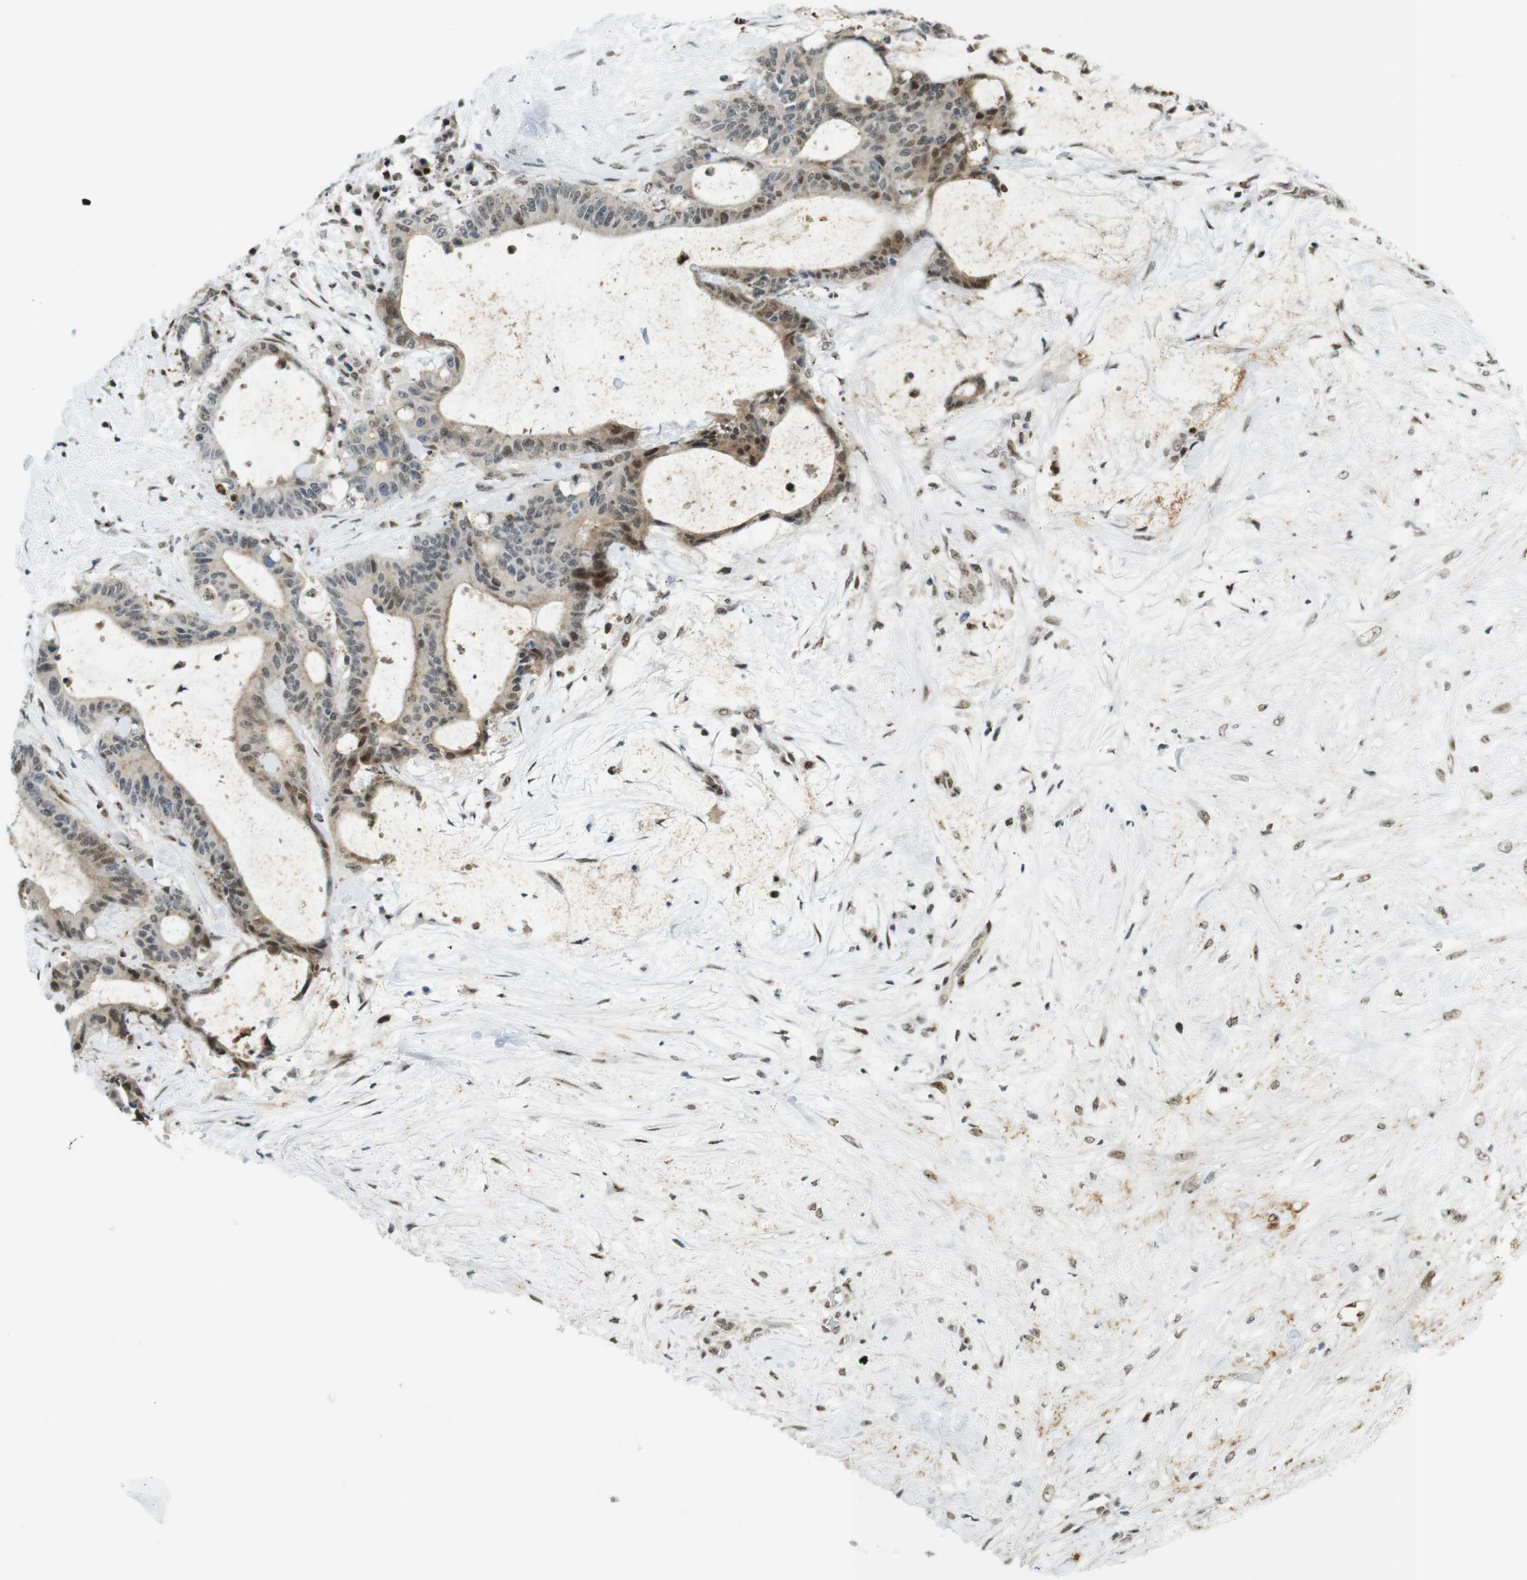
{"staining": {"intensity": "moderate", "quantity": "25%-75%", "location": "cytoplasmic/membranous,nuclear"}, "tissue": "liver cancer", "cell_type": "Tumor cells", "image_type": "cancer", "snomed": [{"axis": "morphology", "description": "Cholangiocarcinoma"}, {"axis": "topography", "description": "Liver"}], "caption": "A photomicrograph of human liver cancer (cholangiocarcinoma) stained for a protein shows moderate cytoplasmic/membranous and nuclear brown staining in tumor cells.", "gene": "UBB", "patient": {"sex": "female", "age": 73}}